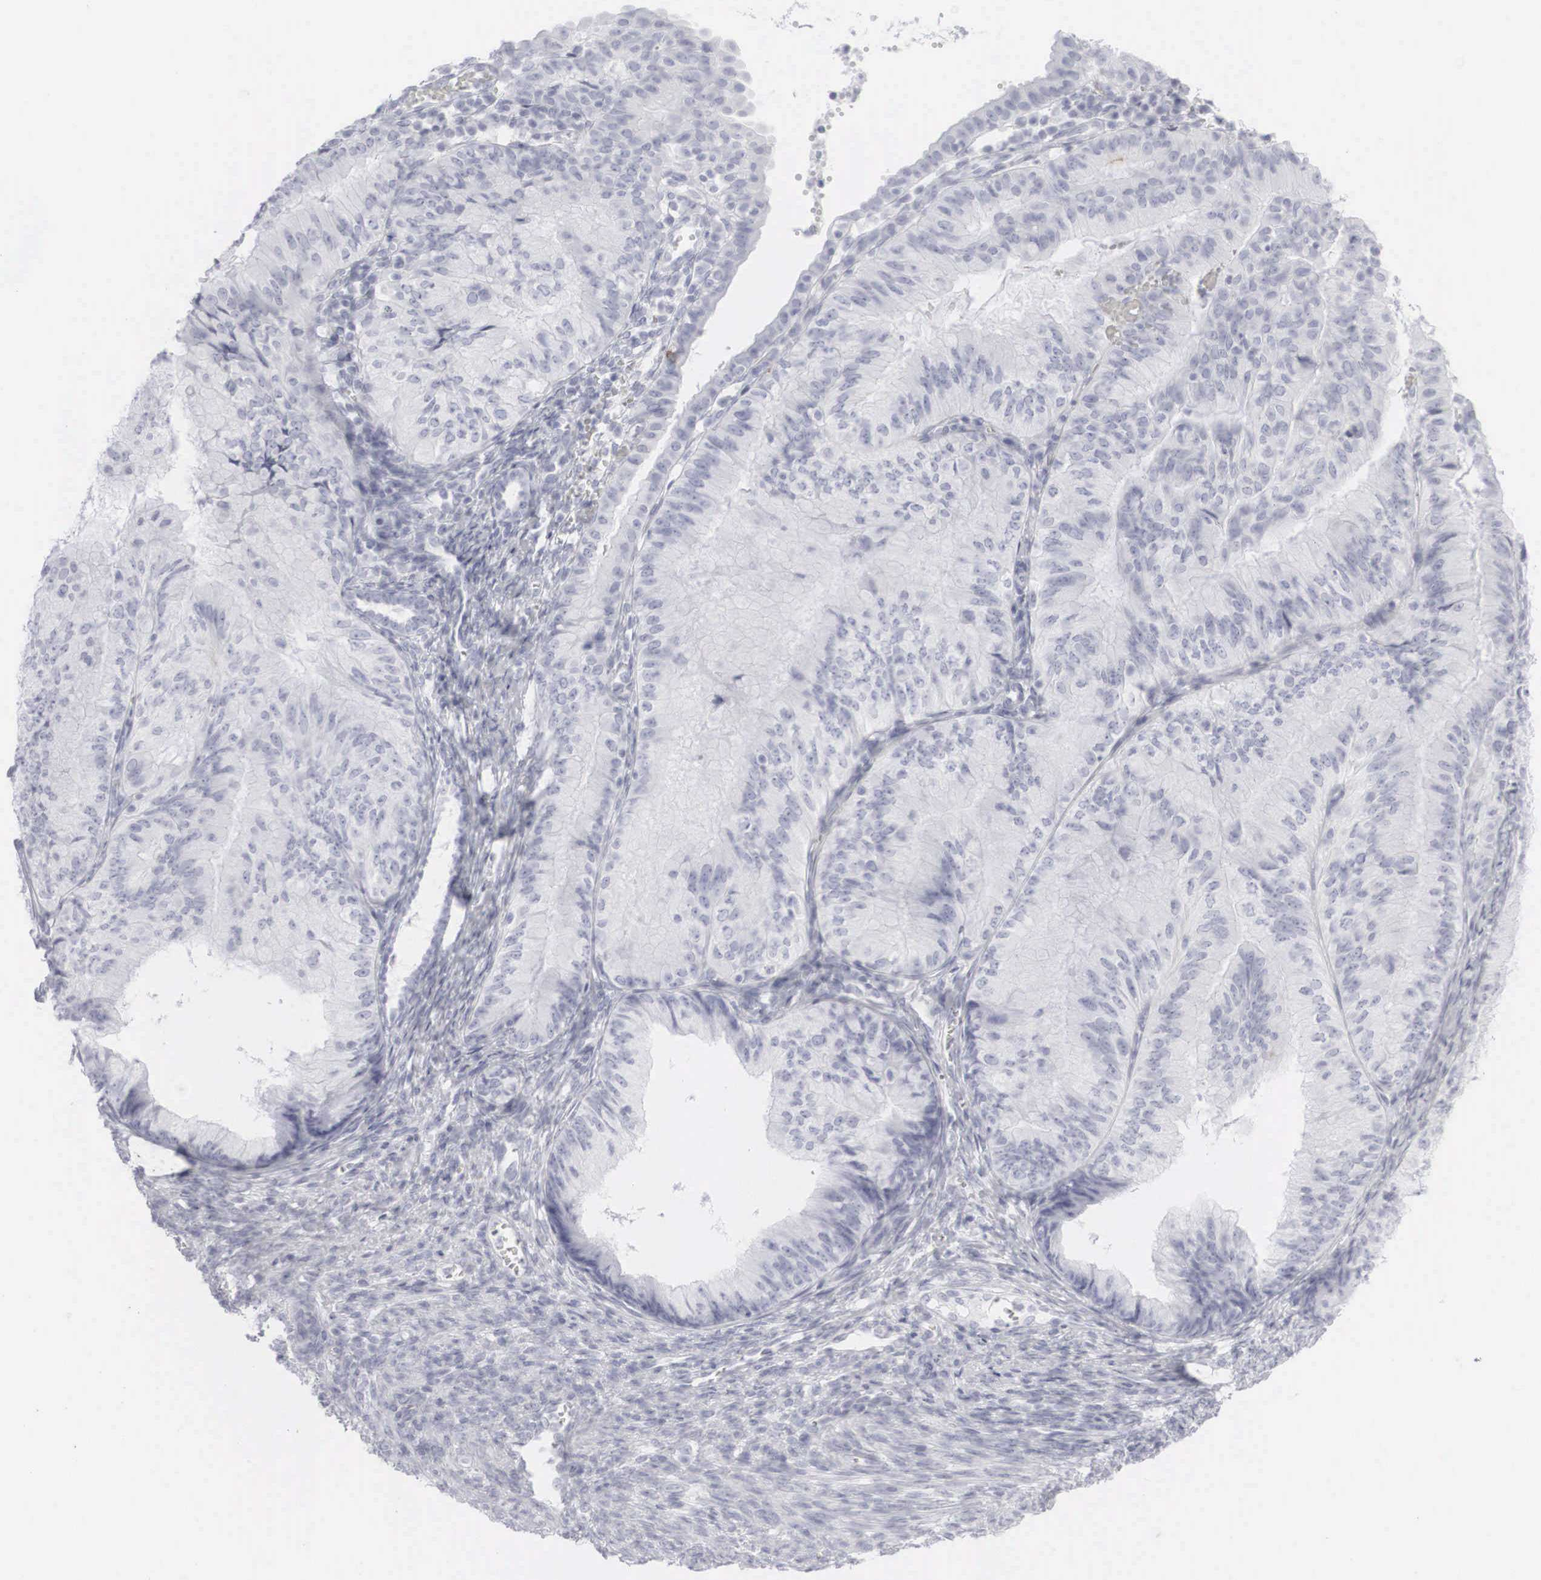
{"staining": {"intensity": "negative", "quantity": "none", "location": "none"}, "tissue": "endometrial cancer", "cell_type": "Tumor cells", "image_type": "cancer", "snomed": [{"axis": "morphology", "description": "Adenocarcinoma, NOS"}, {"axis": "topography", "description": "Endometrium"}], "caption": "DAB (3,3'-diaminobenzidine) immunohistochemical staining of human endometrial cancer exhibits no significant positivity in tumor cells. The staining is performed using DAB brown chromogen with nuclei counter-stained in using hematoxylin.", "gene": "KRT14", "patient": {"sex": "female", "age": 66}}